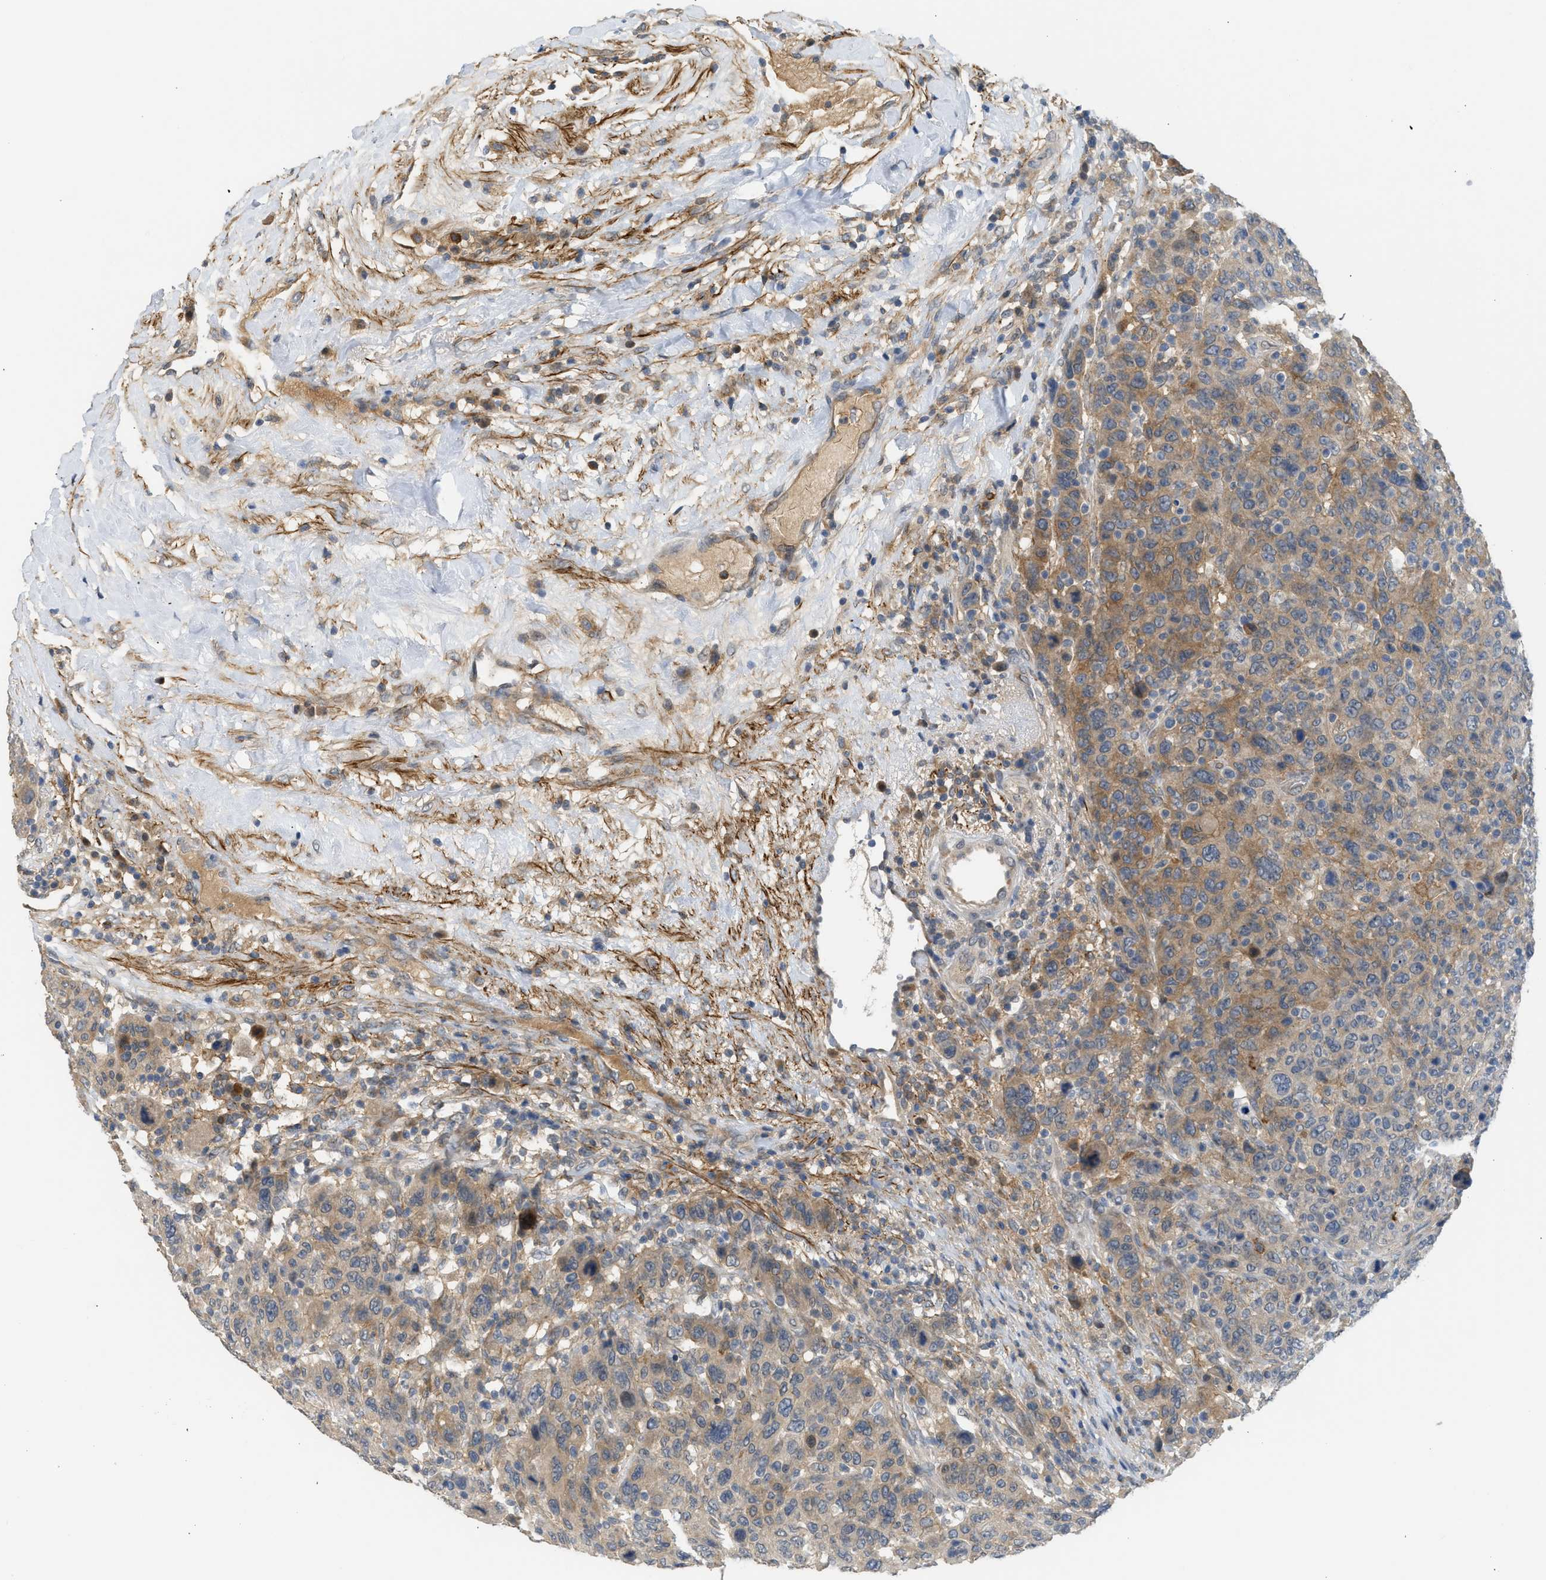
{"staining": {"intensity": "moderate", "quantity": ">75%", "location": "cytoplasmic/membranous"}, "tissue": "breast cancer", "cell_type": "Tumor cells", "image_type": "cancer", "snomed": [{"axis": "morphology", "description": "Duct carcinoma"}, {"axis": "topography", "description": "Breast"}], "caption": "Breast infiltrating ductal carcinoma stained with a brown dye reveals moderate cytoplasmic/membranous positive staining in about >75% of tumor cells.", "gene": "RHBDF2", "patient": {"sex": "female", "age": 37}}